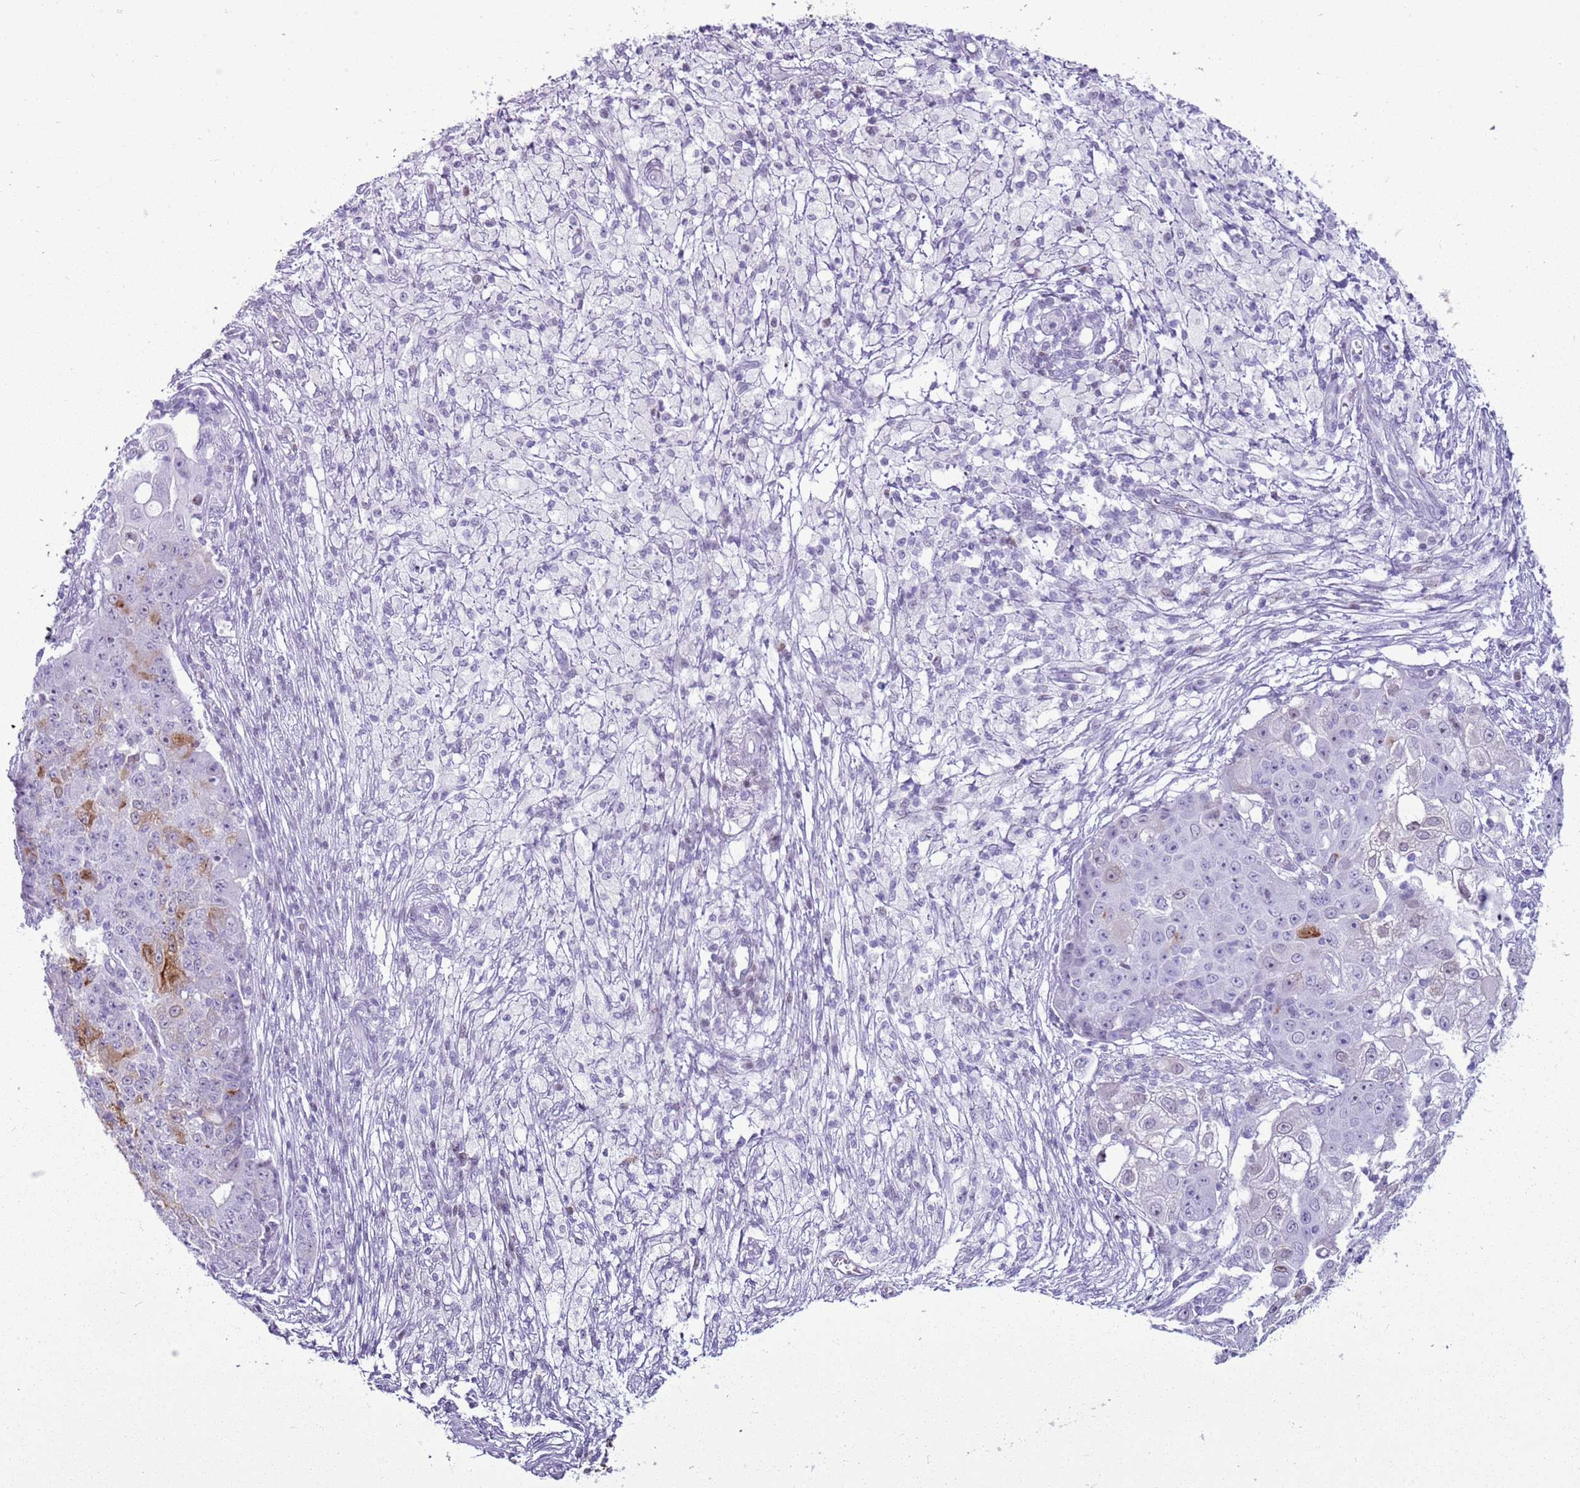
{"staining": {"intensity": "strong", "quantity": "<25%", "location": "cytoplasmic/membranous"}, "tissue": "ovarian cancer", "cell_type": "Tumor cells", "image_type": "cancer", "snomed": [{"axis": "morphology", "description": "Carcinoma, endometroid"}, {"axis": "topography", "description": "Ovary"}], "caption": "Strong cytoplasmic/membranous staining for a protein is identified in approximately <25% of tumor cells of endometroid carcinoma (ovarian) using immunohistochemistry (IHC).", "gene": "ASIP", "patient": {"sex": "female", "age": 42}}